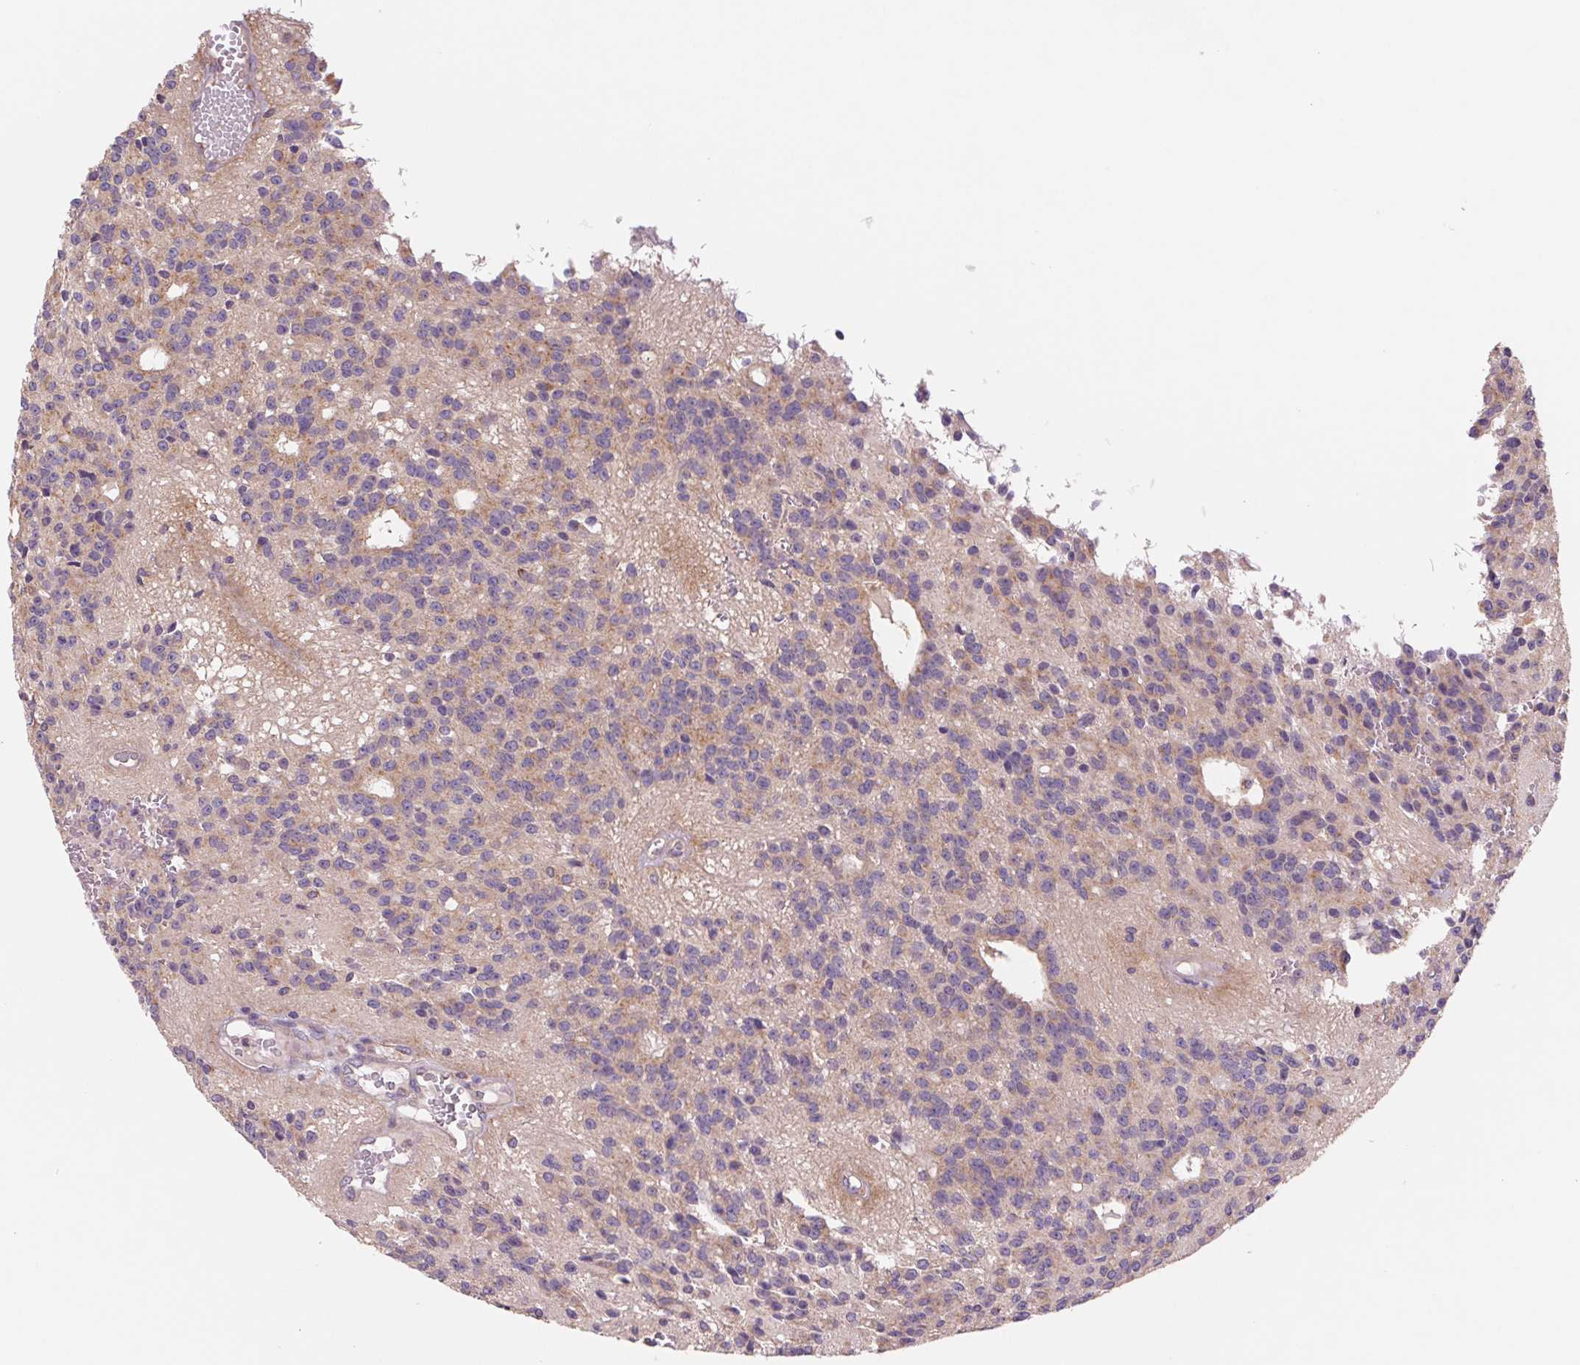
{"staining": {"intensity": "weak", "quantity": "<25%", "location": "cytoplasmic/membranous"}, "tissue": "glioma", "cell_type": "Tumor cells", "image_type": "cancer", "snomed": [{"axis": "morphology", "description": "Glioma, malignant, Low grade"}, {"axis": "topography", "description": "Brain"}], "caption": "Human glioma stained for a protein using immunohistochemistry (IHC) displays no staining in tumor cells.", "gene": "RAB1A", "patient": {"sex": "male", "age": 31}}